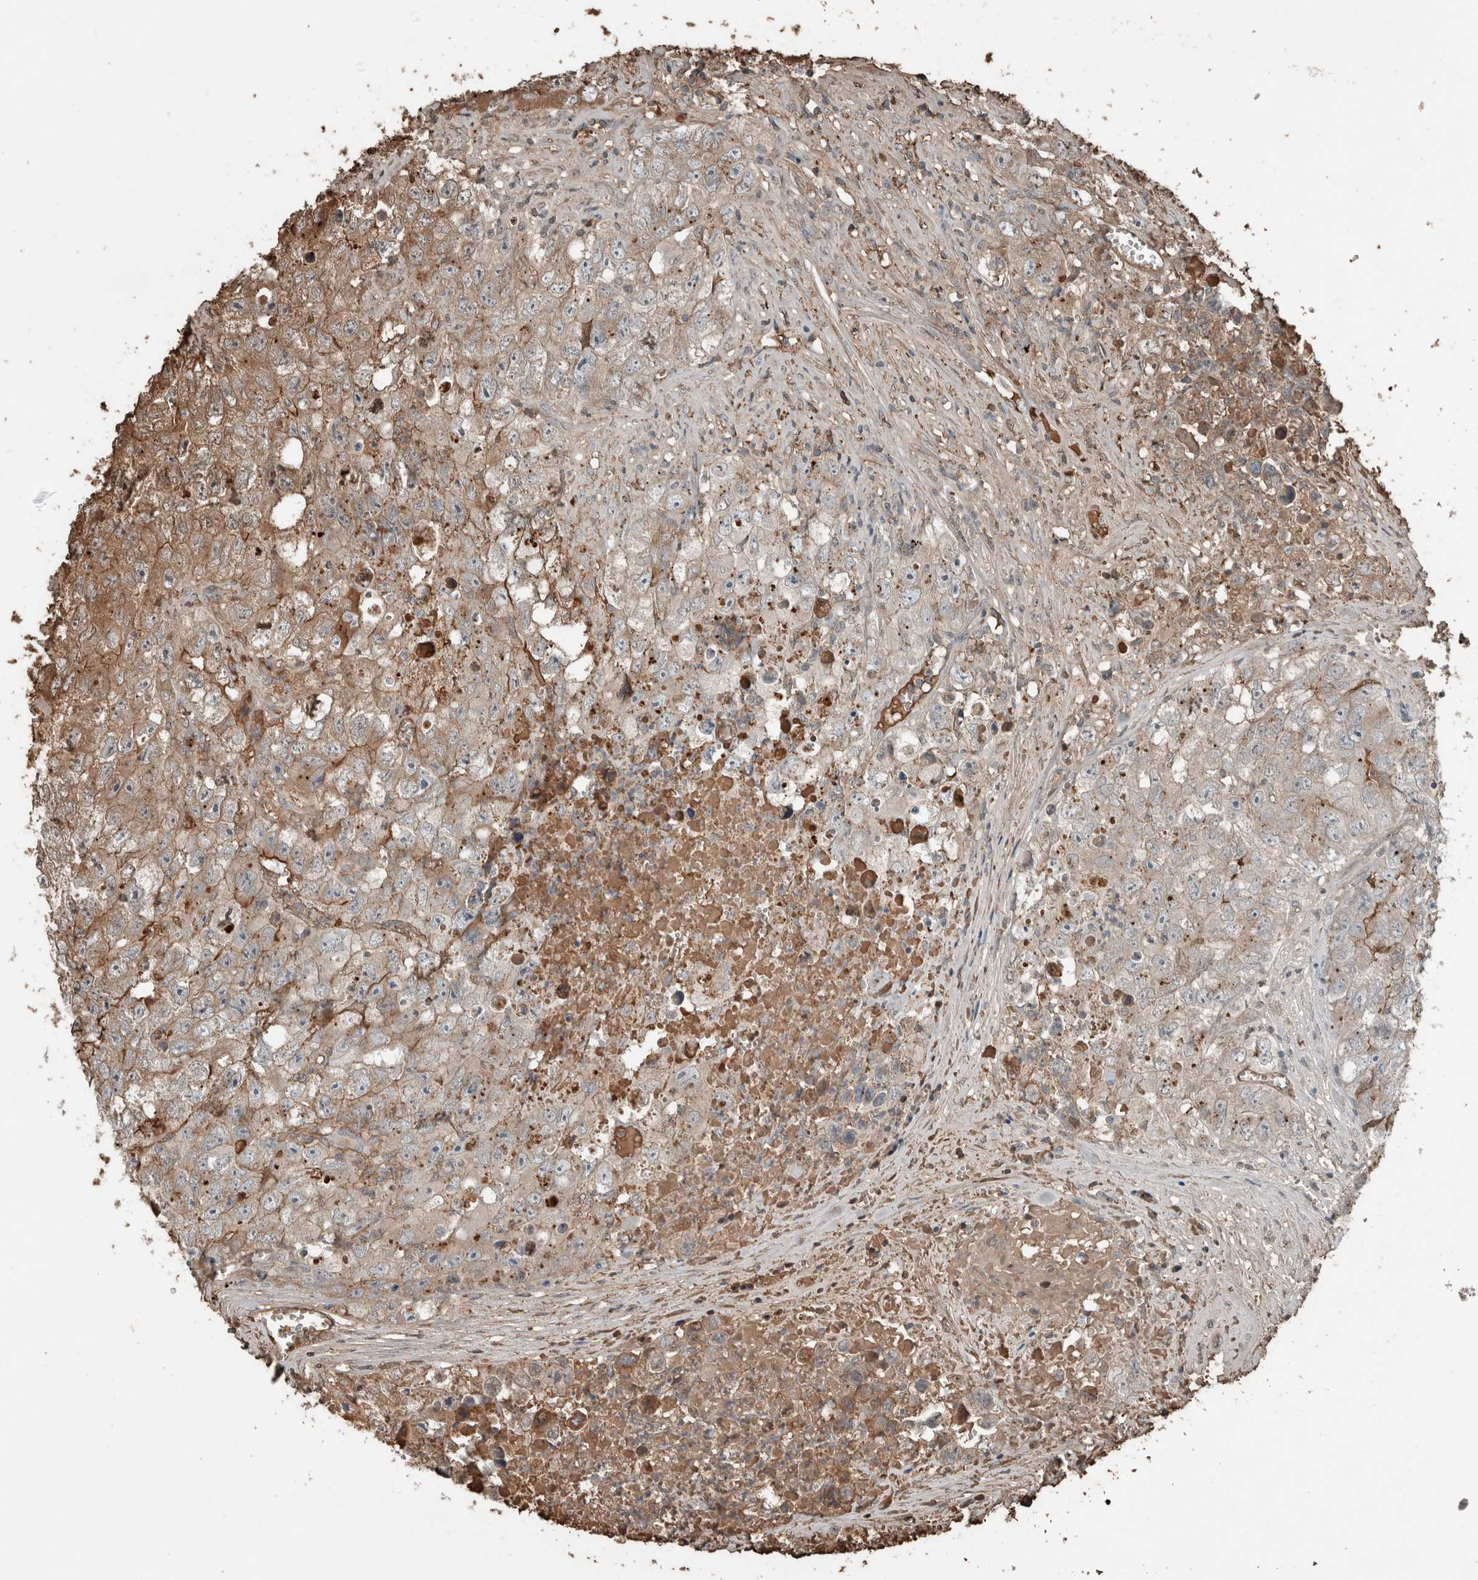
{"staining": {"intensity": "moderate", "quantity": "<25%", "location": "cytoplasmic/membranous"}, "tissue": "testis cancer", "cell_type": "Tumor cells", "image_type": "cancer", "snomed": [{"axis": "morphology", "description": "Seminoma, NOS"}, {"axis": "morphology", "description": "Carcinoma, Embryonal, NOS"}, {"axis": "topography", "description": "Testis"}], "caption": "The image displays immunohistochemical staining of testis embryonal carcinoma. There is moderate cytoplasmic/membranous expression is present in approximately <25% of tumor cells. (Stains: DAB (3,3'-diaminobenzidine) in brown, nuclei in blue, Microscopy: brightfield microscopy at high magnification).", "gene": "USP34", "patient": {"sex": "male", "age": 43}}